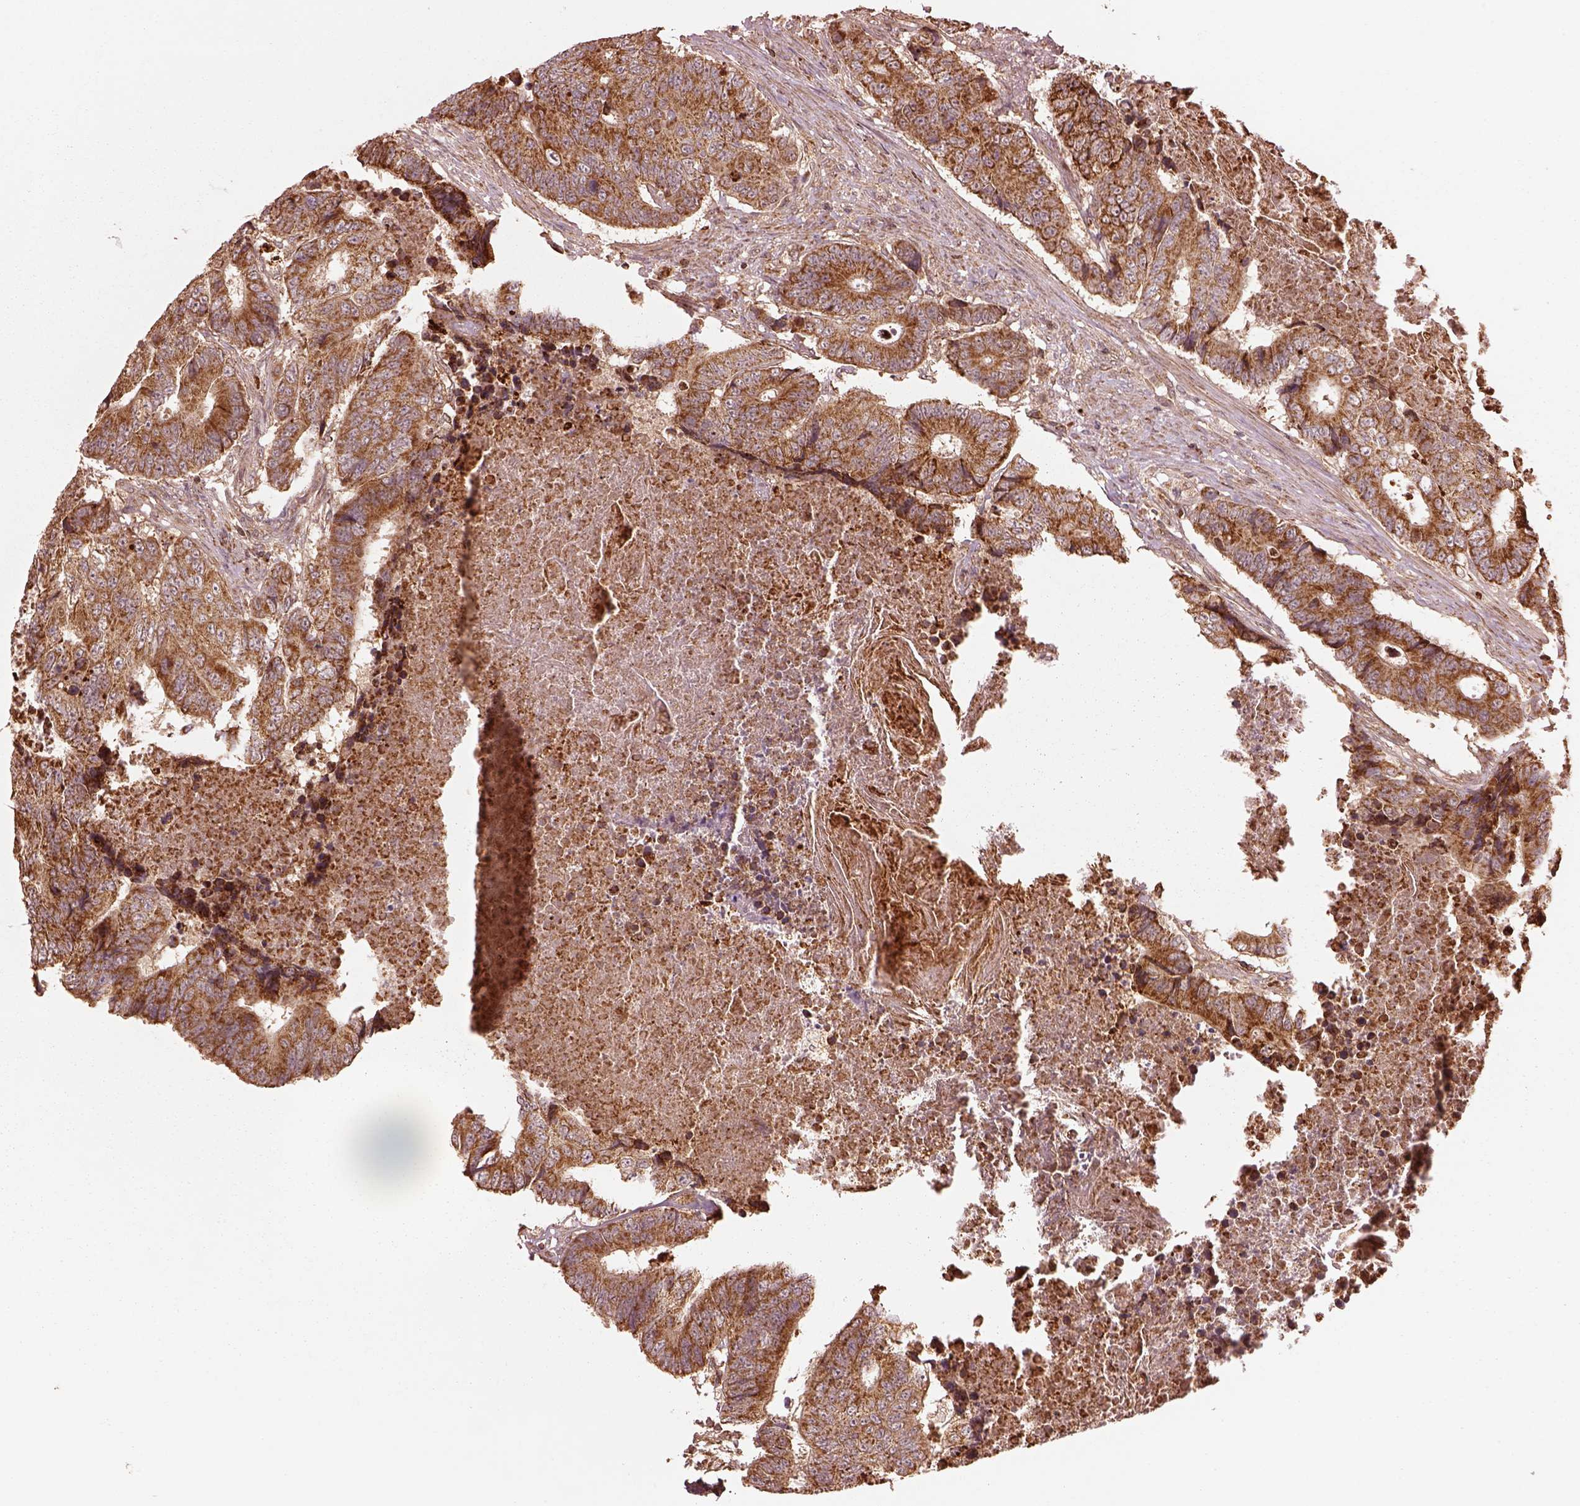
{"staining": {"intensity": "moderate", "quantity": ">75%", "location": "cytoplasmic/membranous"}, "tissue": "colorectal cancer", "cell_type": "Tumor cells", "image_type": "cancer", "snomed": [{"axis": "morphology", "description": "Adenocarcinoma, NOS"}, {"axis": "topography", "description": "Colon"}], "caption": "Protein expression analysis of human colorectal cancer (adenocarcinoma) reveals moderate cytoplasmic/membranous staining in about >75% of tumor cells.", "gene": "SEL1L3", "patient": {"sex": "female", "age": 48}}